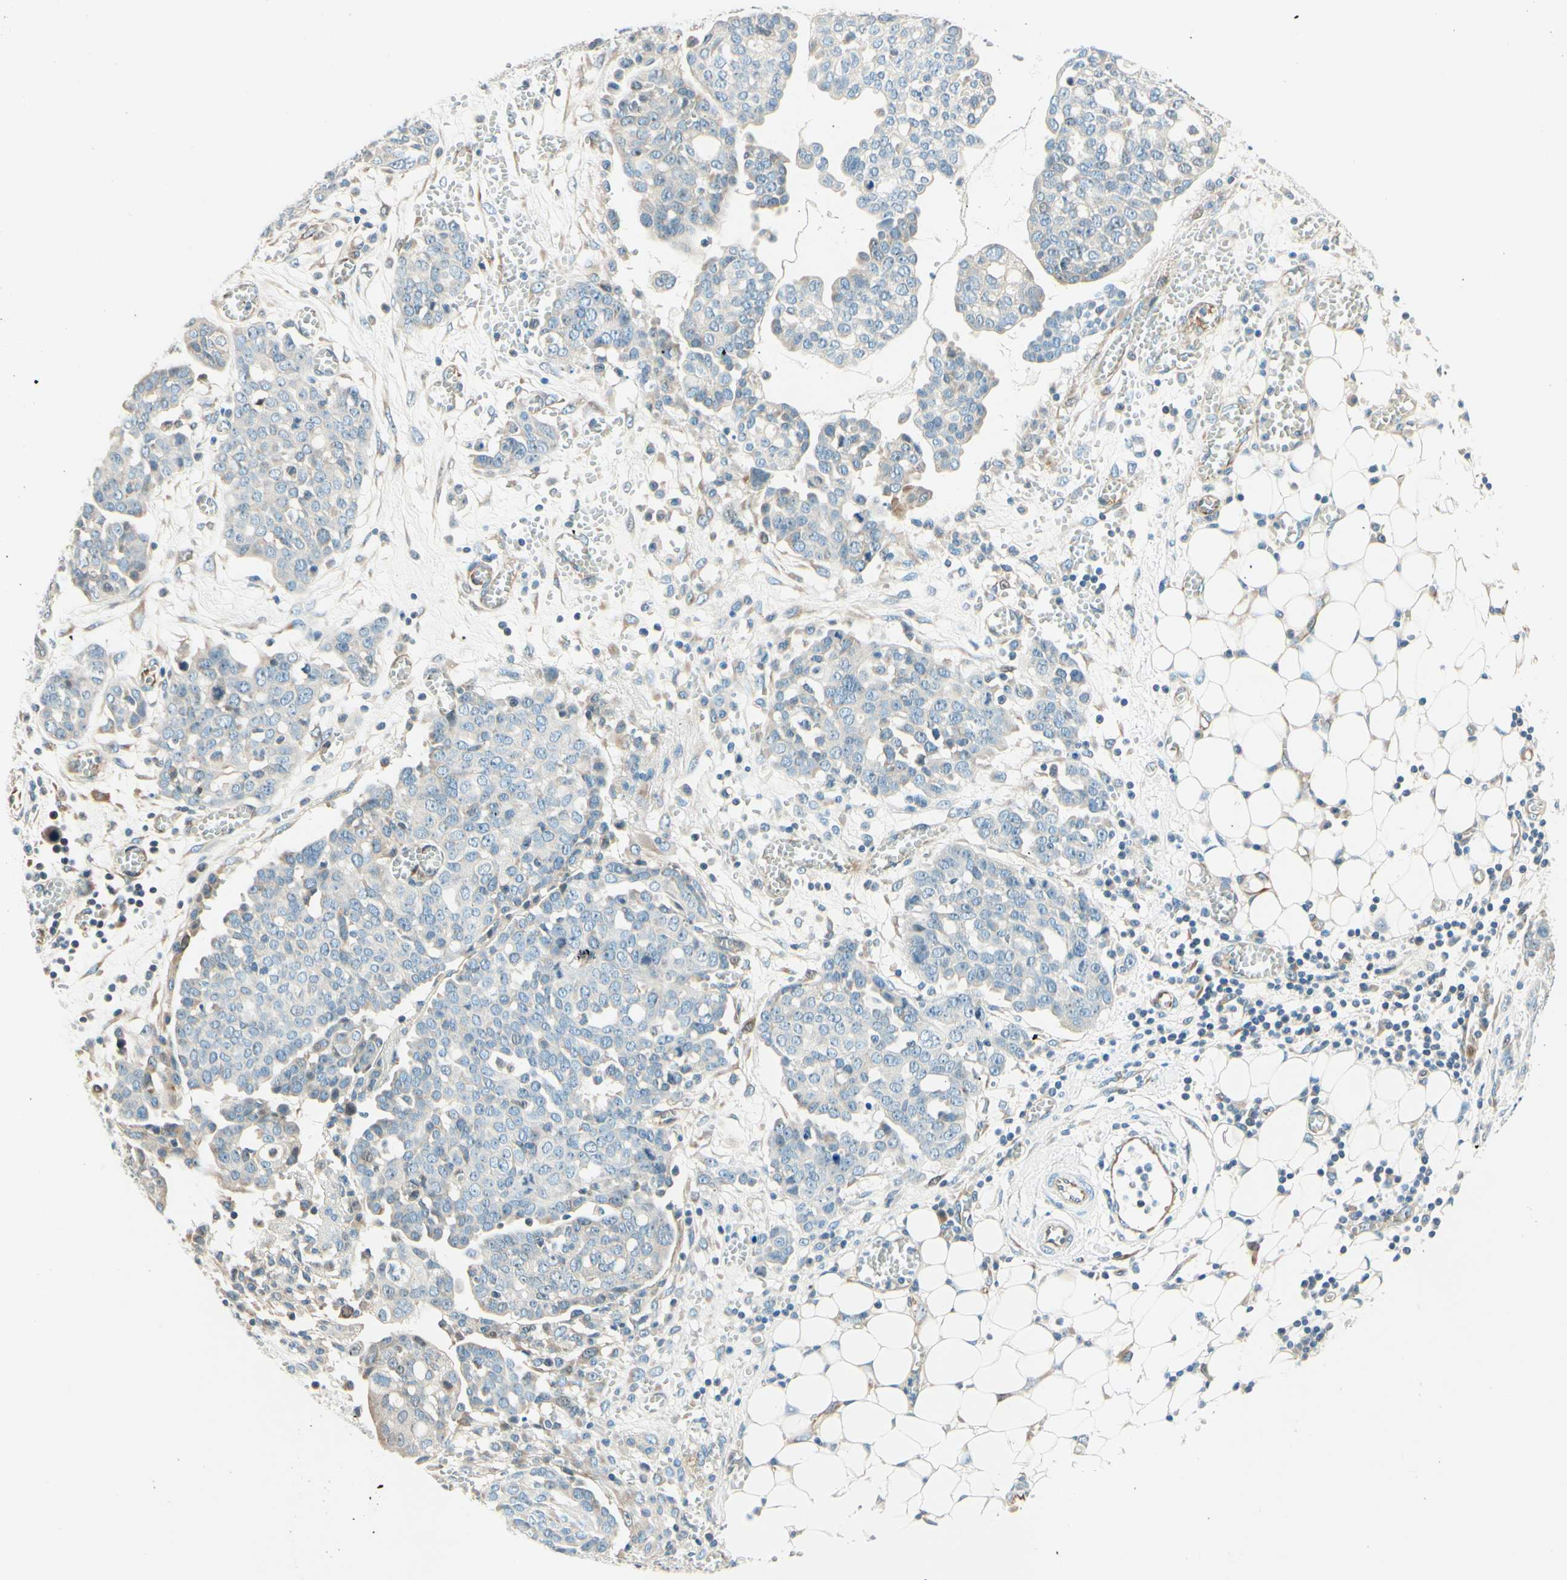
{"staining": {"intensity": "negative", "quantity": "none", "location": "none"}, "tissue": "ovarian cancer", "cell_type": "Tumor cells", "image_type": "cancer", "snomed": [{"axis": "morphology", "description": "Cystadenocarcinoma, serous, NOS"}, {"axis": "topography", "description": "Soft tissue"}, {"axis": "topography", "description": "Ovary"}], "caption": "Micrograph shows no protein staining in tumor cells of ovarian cancer tissue. (DAB immunohistochemistry visualized using brightfield microscopy, high magnification).", "gene": "TAOK2", "patient": {"sex": "female", "age": 57}}